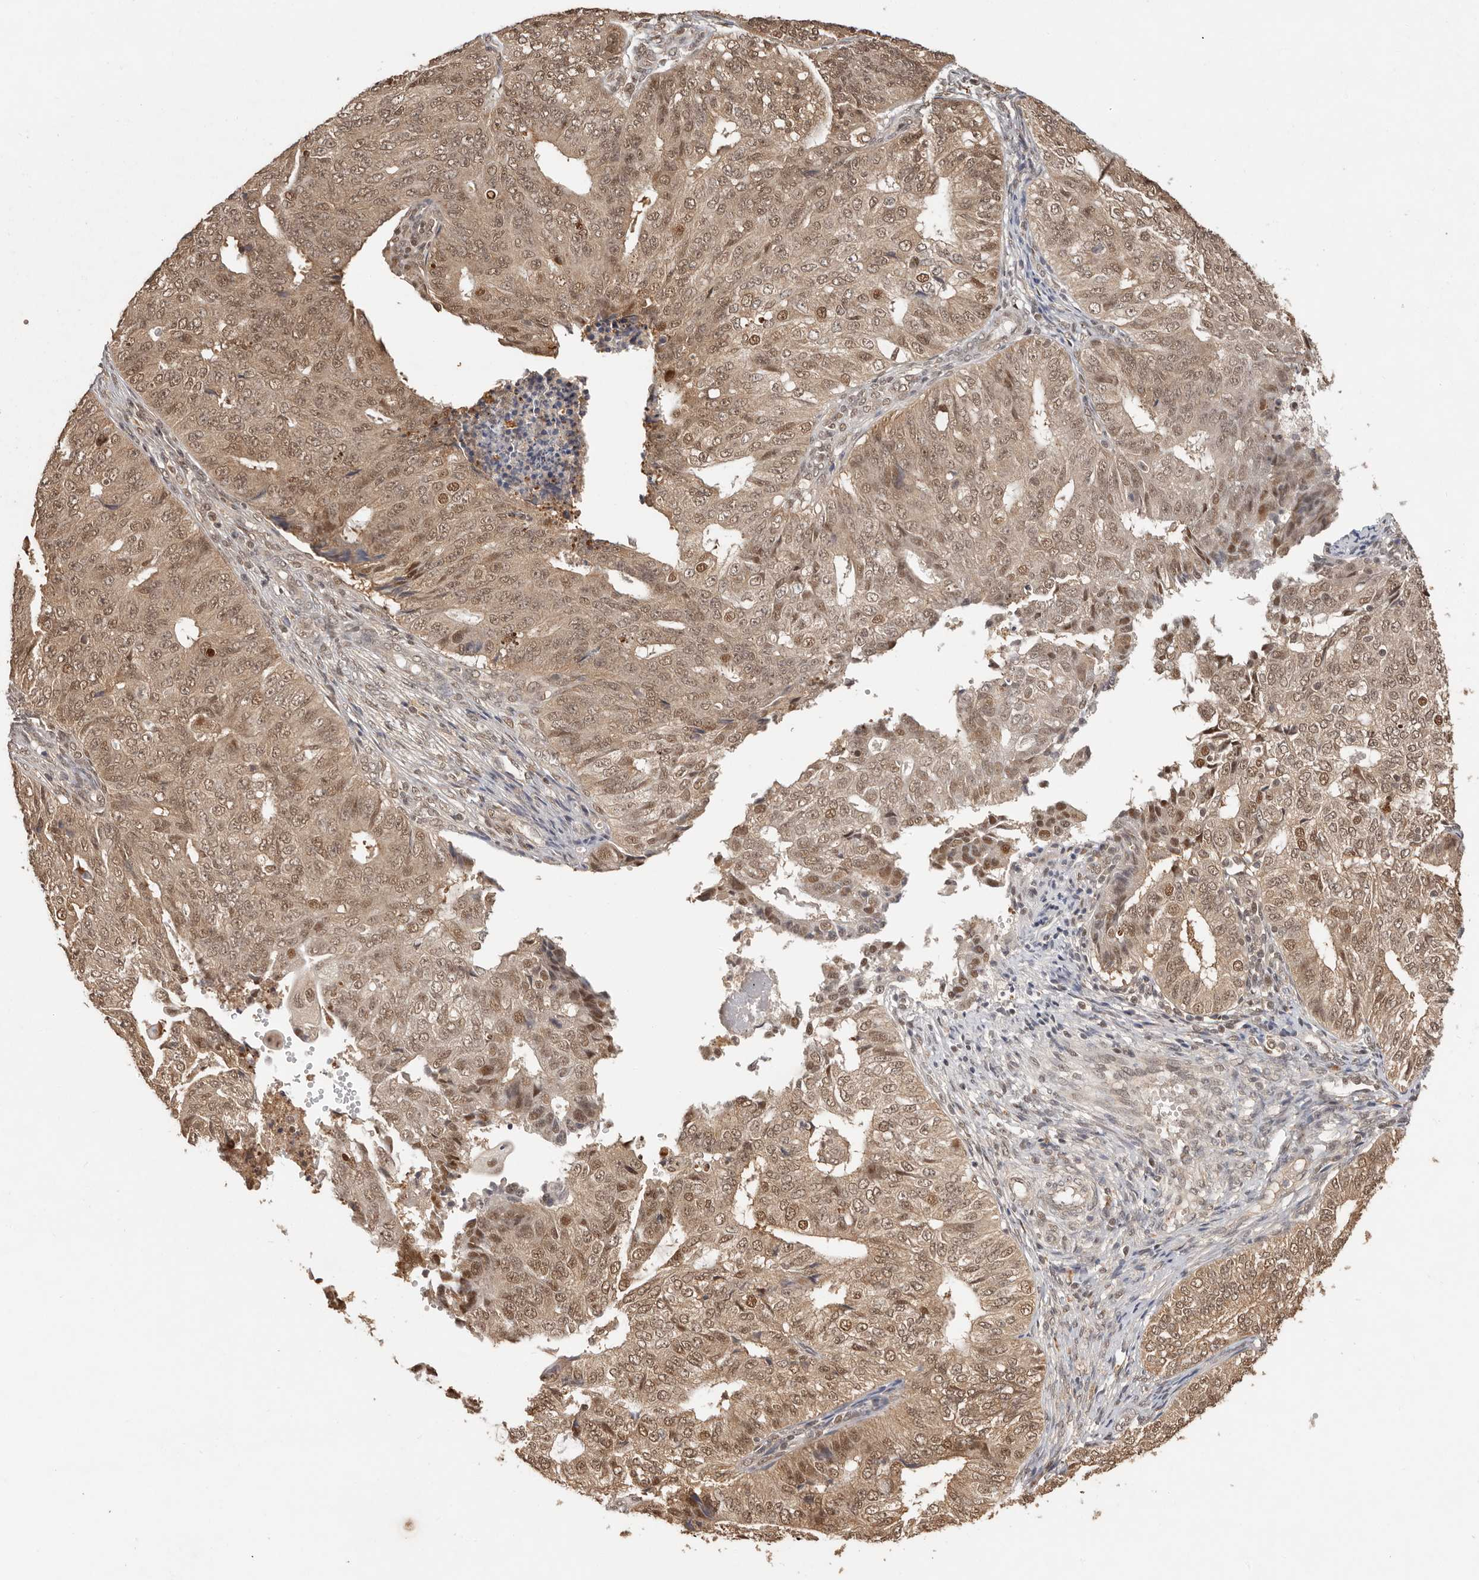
{"staining": {"intensity": "moderate", "quantity": ">75%", "location": "cytoplasmic/membranous,nuclear"}, "tissue": "endometrial cancer", "cell_type": "Tumor cells", "image_type": "cancer", "snomed": [{"axis": "morphology", "description": "Adenocarcinoma, NOS"}, {"axis": "topography", "description": "Endometrium"}], "caption": "Endometrial cancer tissue shows moderate cytoplasmic/membranous and nuclear expression in approximately >75% of tumor cells, visualized by immunohistochemistry.", "gene": "PSMA5", "patient": {"sex": "female", "age": 32}}